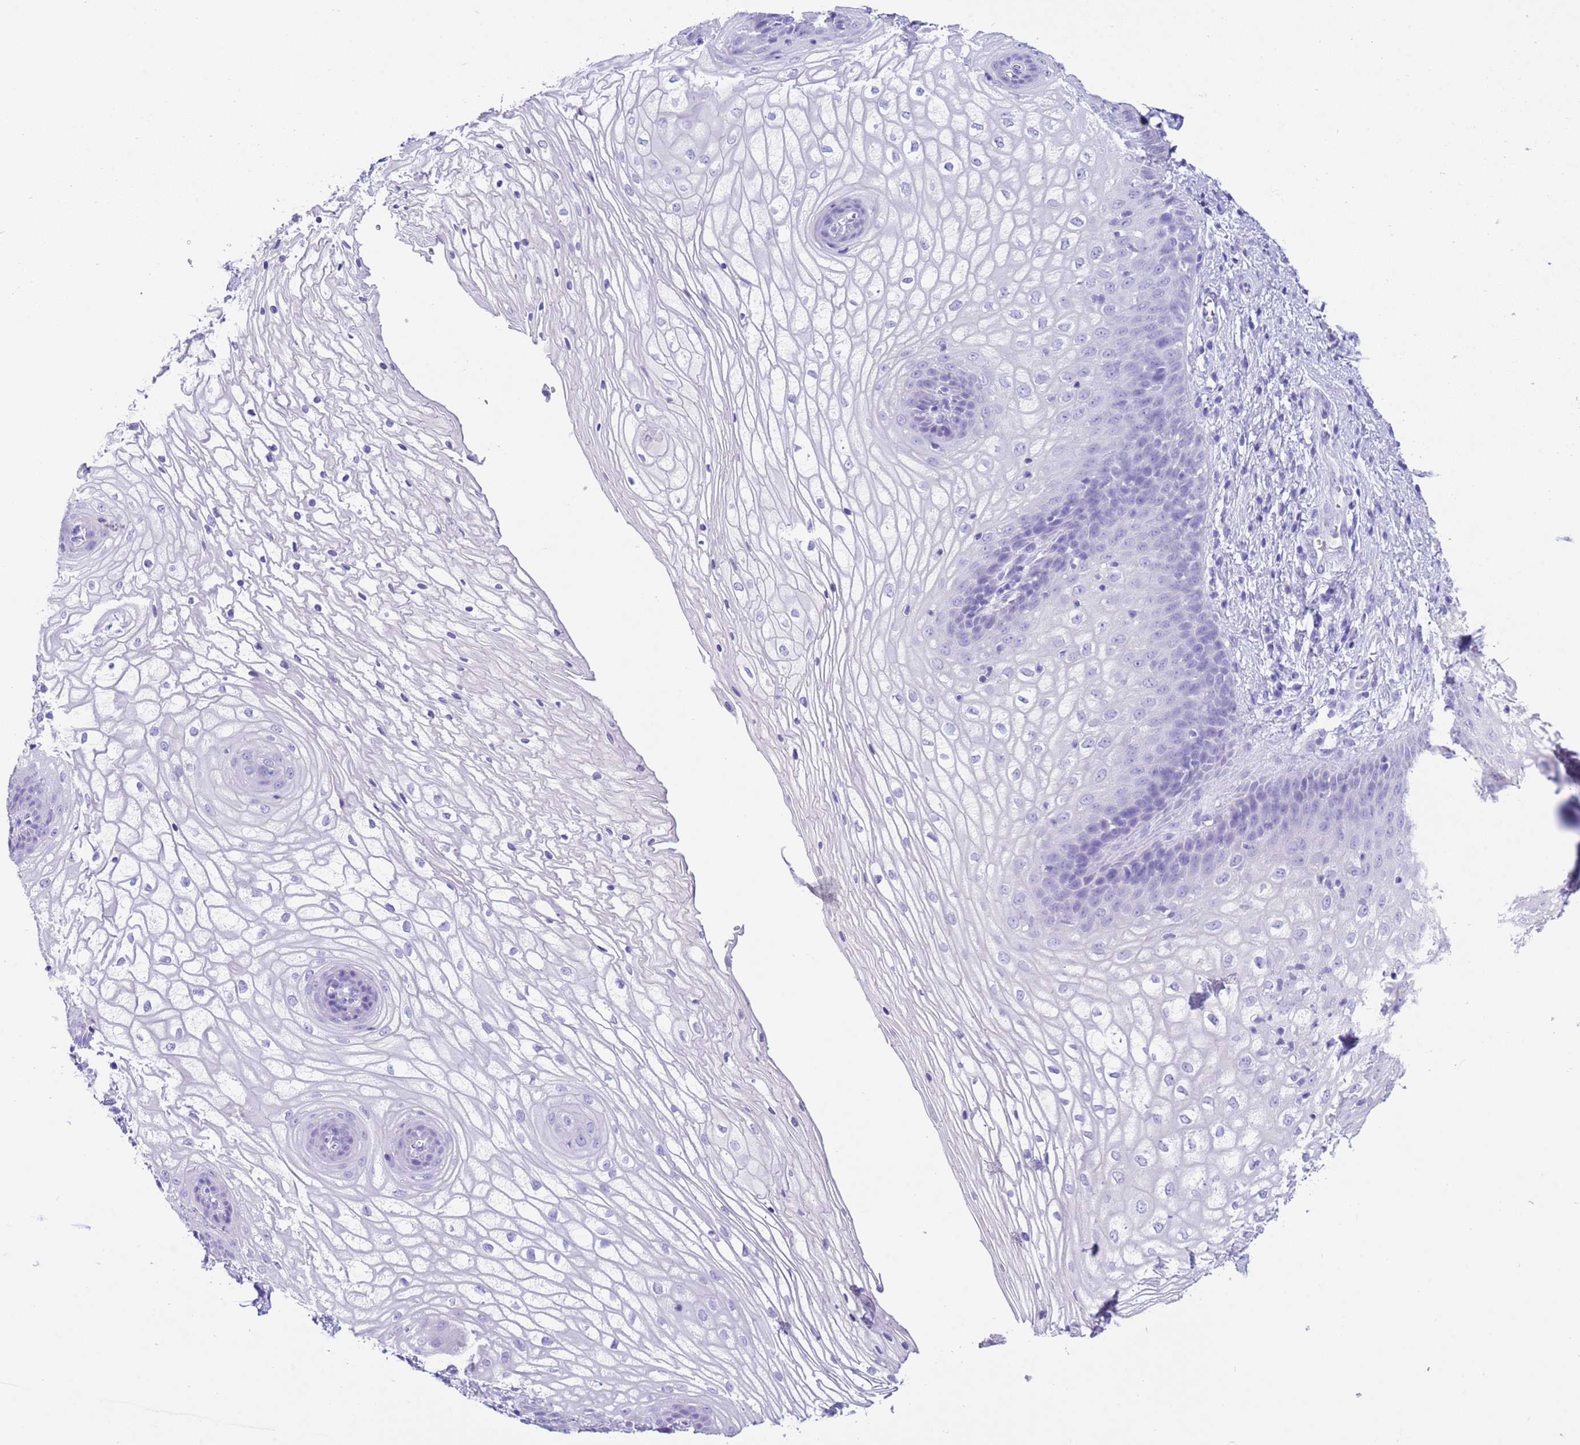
{"staining": {"intensity": "negative", "quantity": "none", "location": "none"}, "tissue": "vagina", "cell_type": "Squamous epithelial cells", "image_type": "normal", "snomed": [{"axis": "morphology", "description": "Normal tissue, NOS"}, {"axis": "topography", "description": "Vagina"}], "caption": "High magnification brightfield microscopy of unremarkable vagina stained with DAB (3,3'-diaminobenzidine) (brown) and counterstained with hematoxylin (blue): squamous epithelial cells show no significant expression. The staining is performed using DAB brown chromogen with nuclei counter-stained in using hematoxylin.", "gene": "CPB1", "patient": {"sex": "female", "age": 34}}